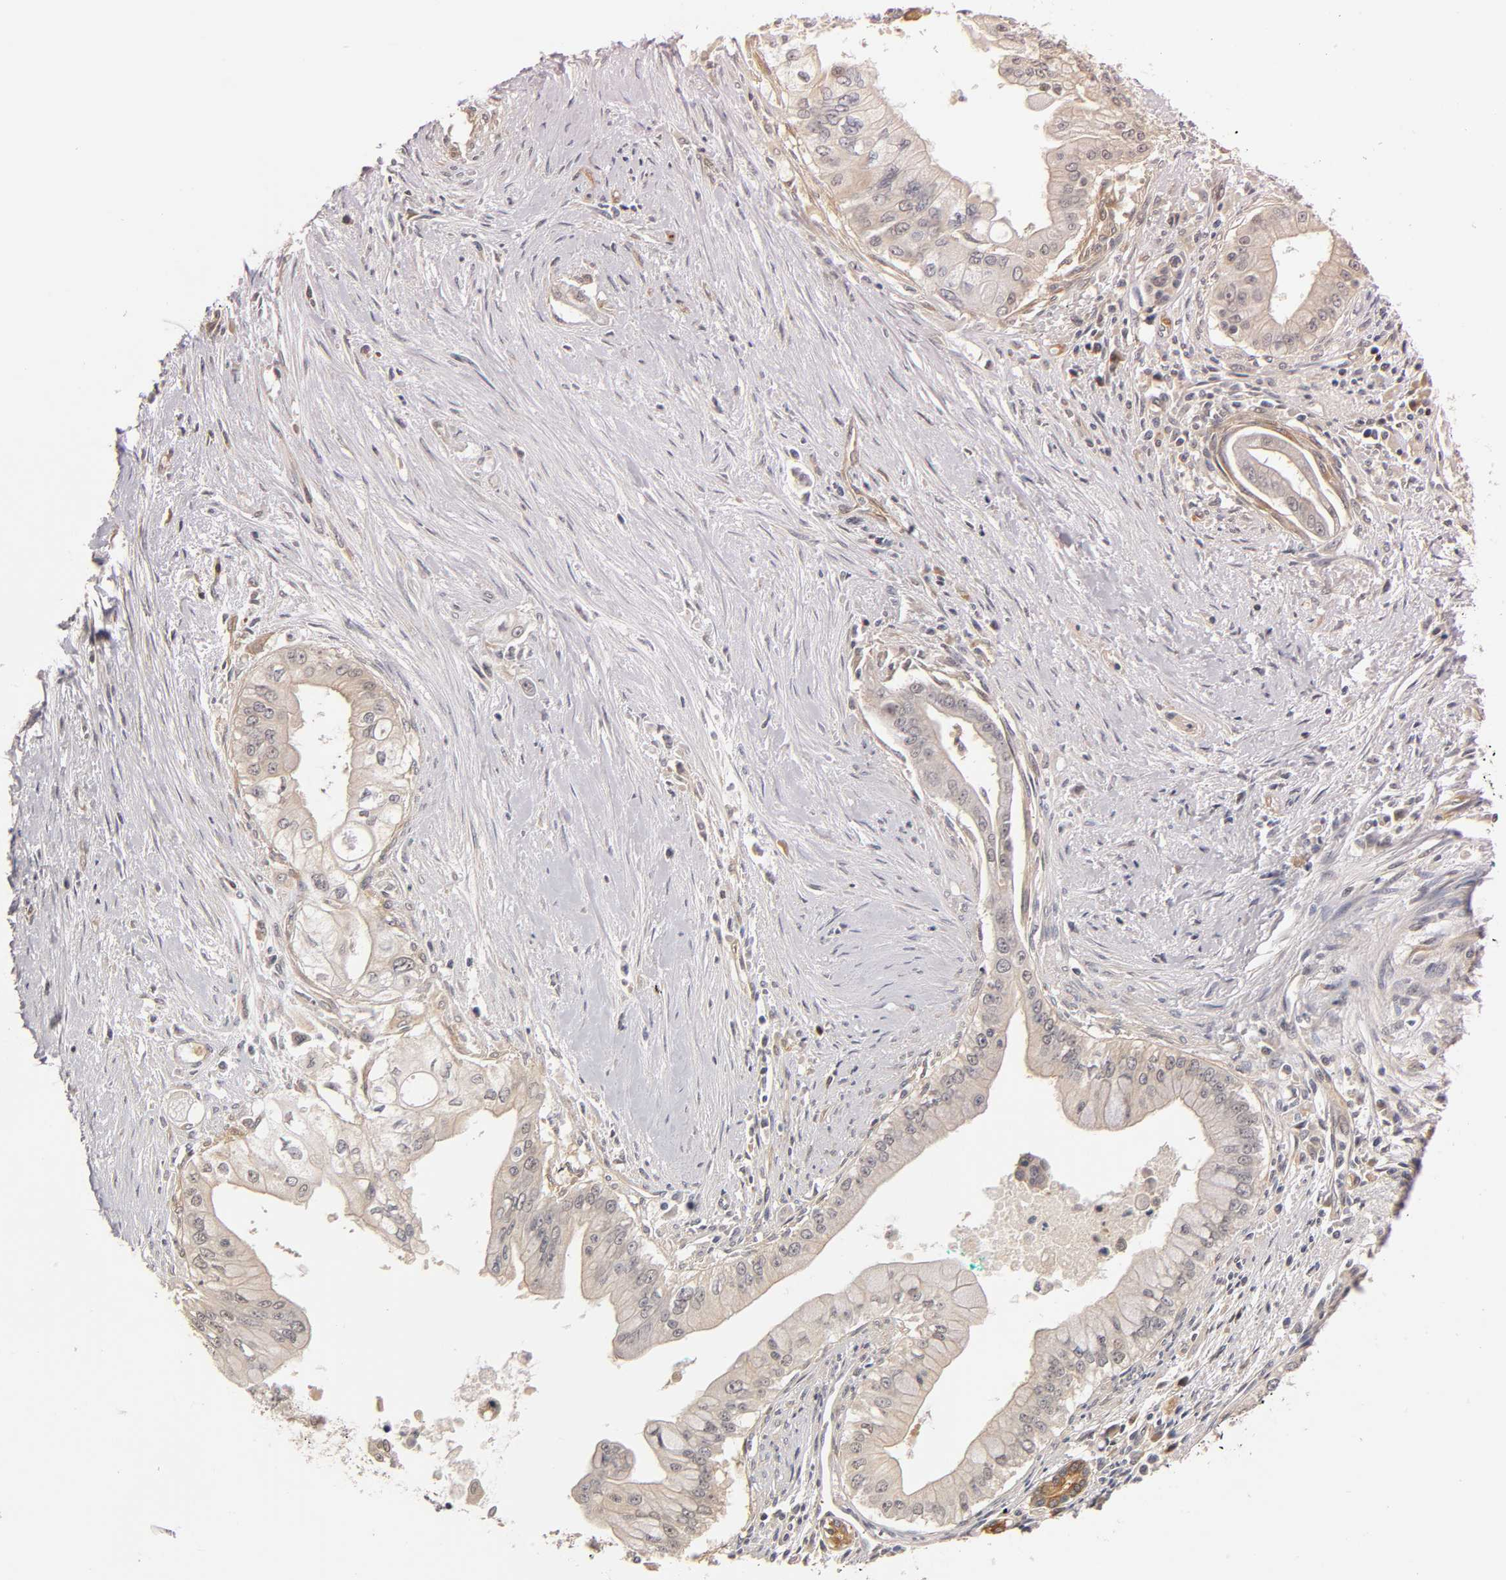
{"staining": {"intensity": "negative", "quantity": "none", "location": "none"}, "tissue": "pancreatic cancer", "cell_type": "Tumor cells", "image_type": "cancer", "snomed": [{"axis": "morphology", "description": "Adenocarcinoma, NOS"}, {"axis": "topography", "description": "Pancreas"}], "caption": "There is no significant positivity in tumor cells of pancreatic adenocarcinoma.", "gene": "PDE5A", "patient": {"sex": "male", "age": 59}}